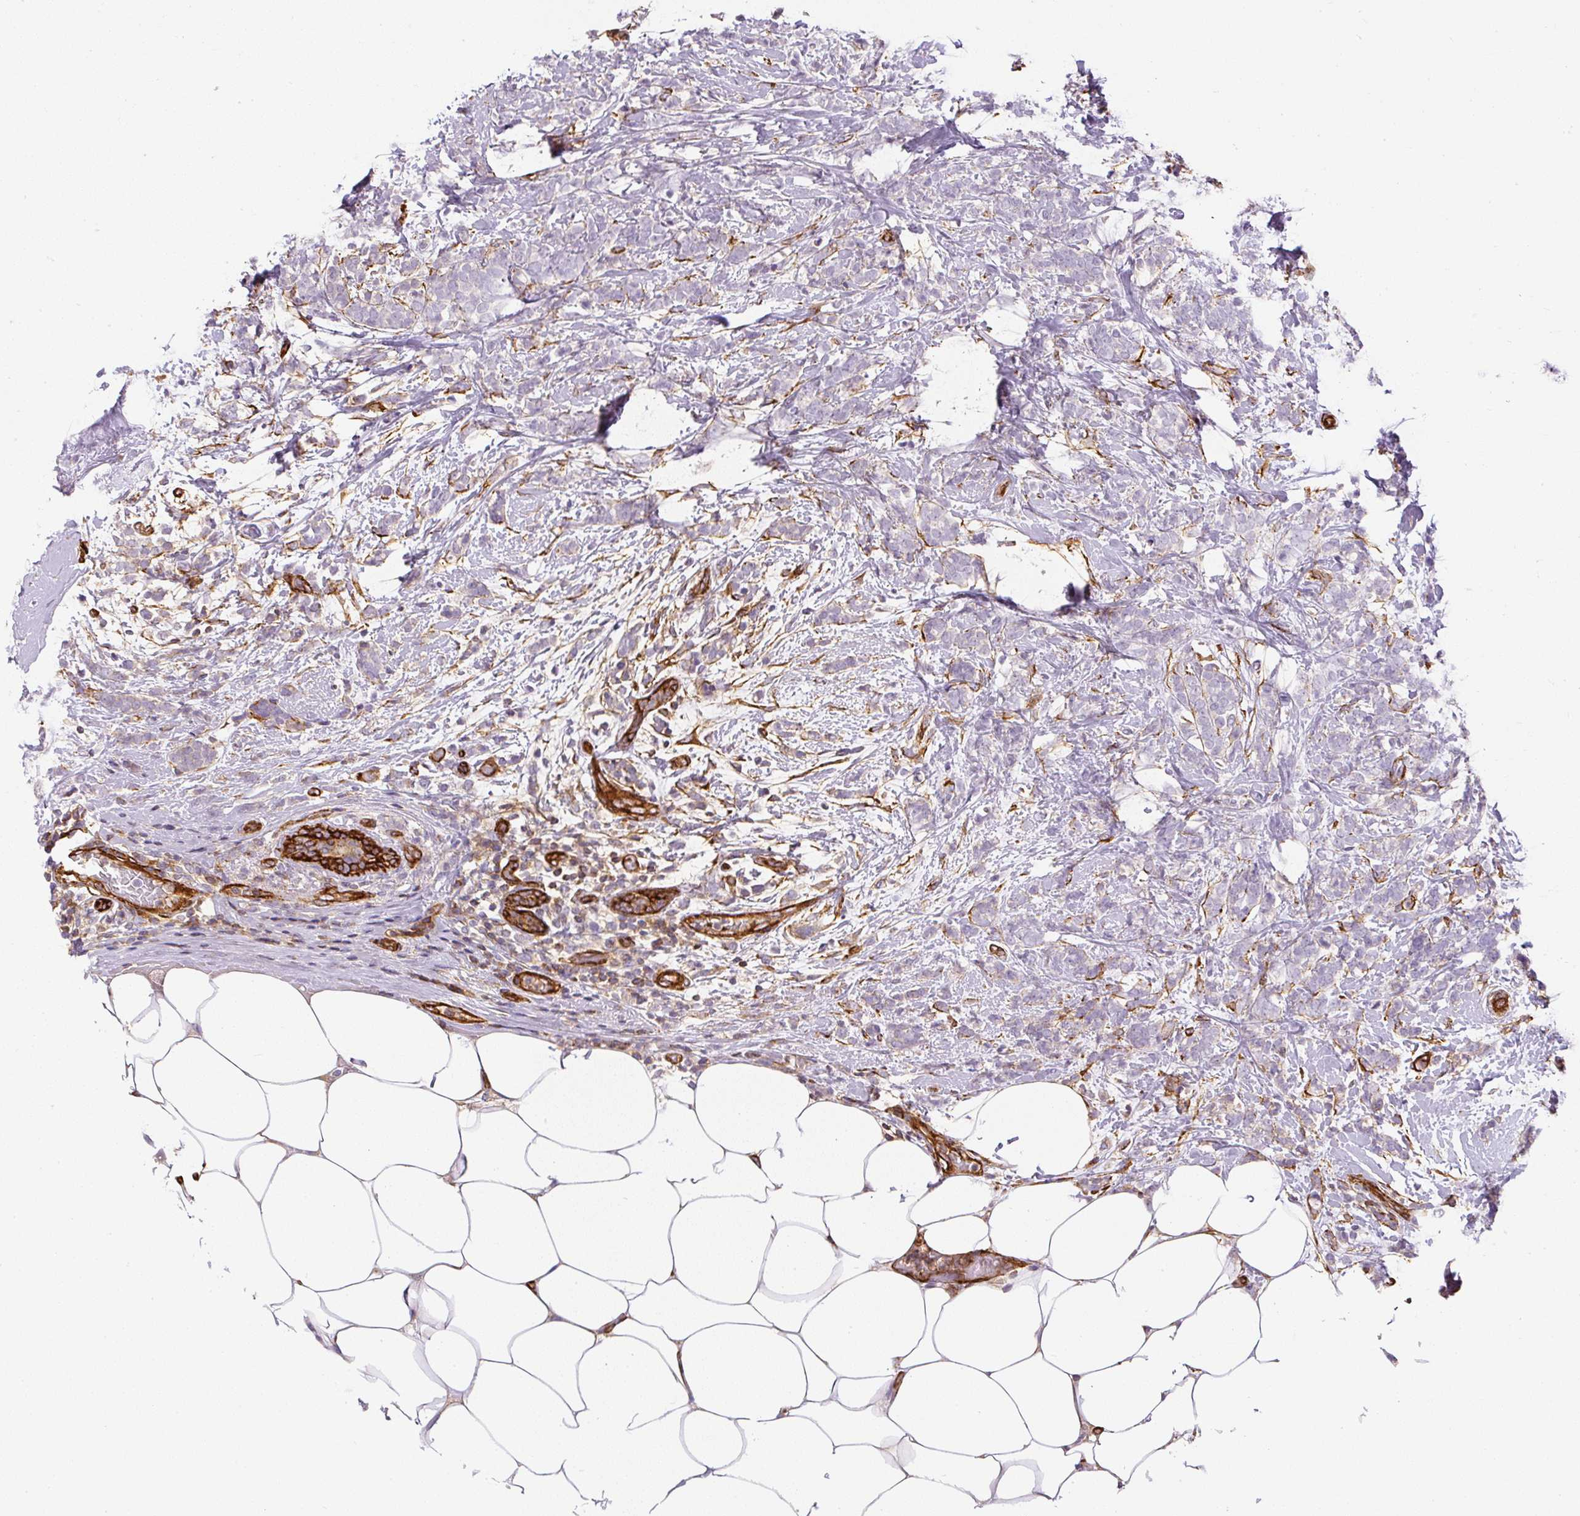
{"staining": {"intensity": "negative", "quantity": "none", "location": "none"}, "tissue": "breast cancer", "cell_type": "Tumor cells", "image_type": "cancer", "snomed": [{"axis": "morphology", "description": "Lobular carcinoma"}, {"axis": "topography", "description": "Breast"}], "caption": "Tumor cells are negative for protein expression in human lobular carcinoma (breast). (DAB (3,3'-diaminobenzidine) immunohistochemistry (IHC) with hematoxylin counter stain).", "gene": "MYL12A", "patient": {"sex": "female", "age": 58}}